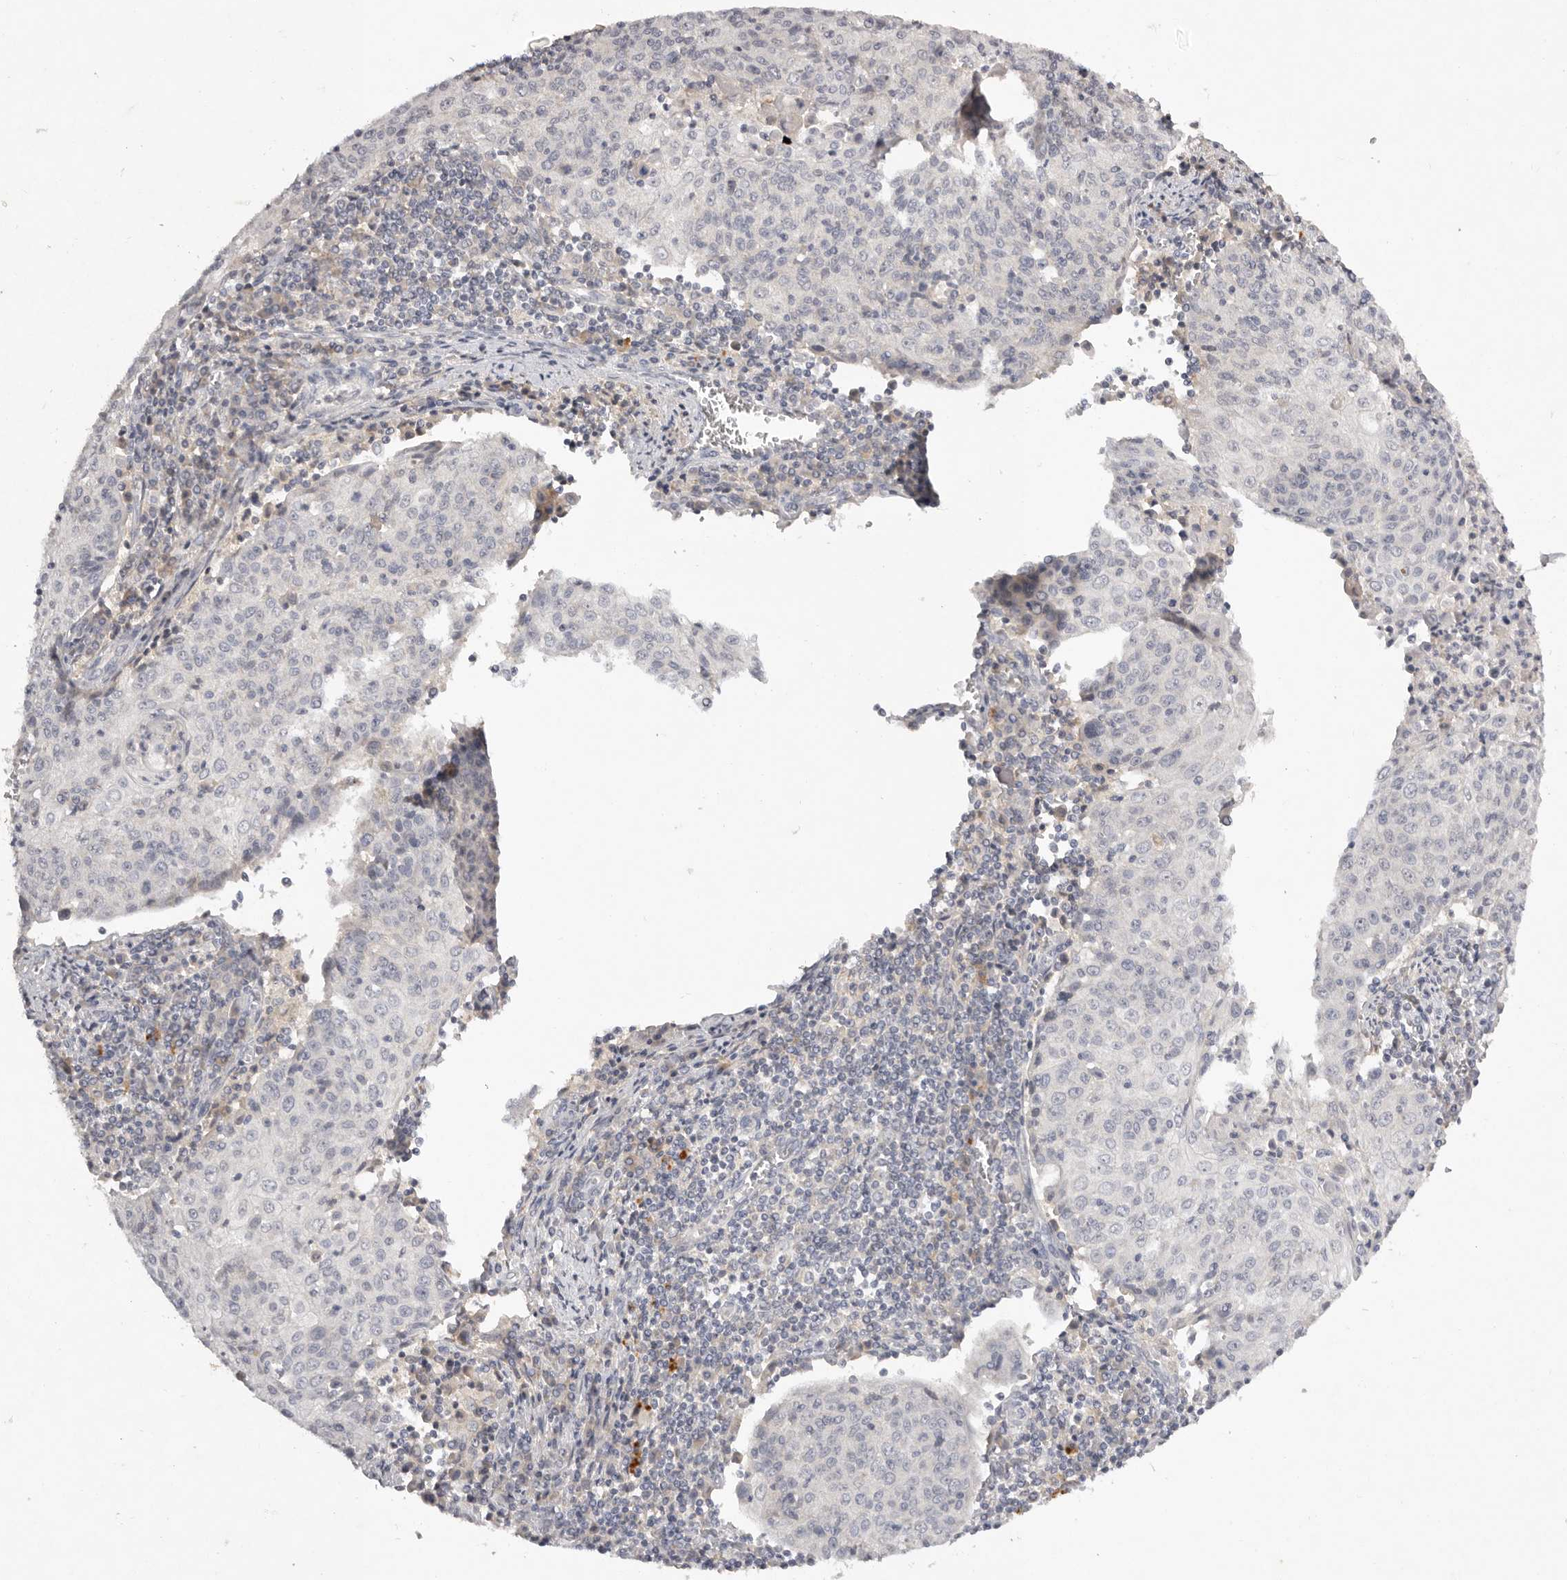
{"staining": {"intensity": "negative", "quantity": "none", "location": "none"}, "tissue": "cervical cancer", "cell_type": "Tumor cells", "image_type": "cancer", "snomed": [{"axis": "morphology", "description": "Squamous cell carcinoma, NOS"}, {"axis": "topography", "description": "Cervix"}], "caption": "Photomicrograph shows no protein expression in tumor cells of cervical cancer tissue.", "gene": "SCUBE2", "patient": {"sex": "female", "age": 48}}